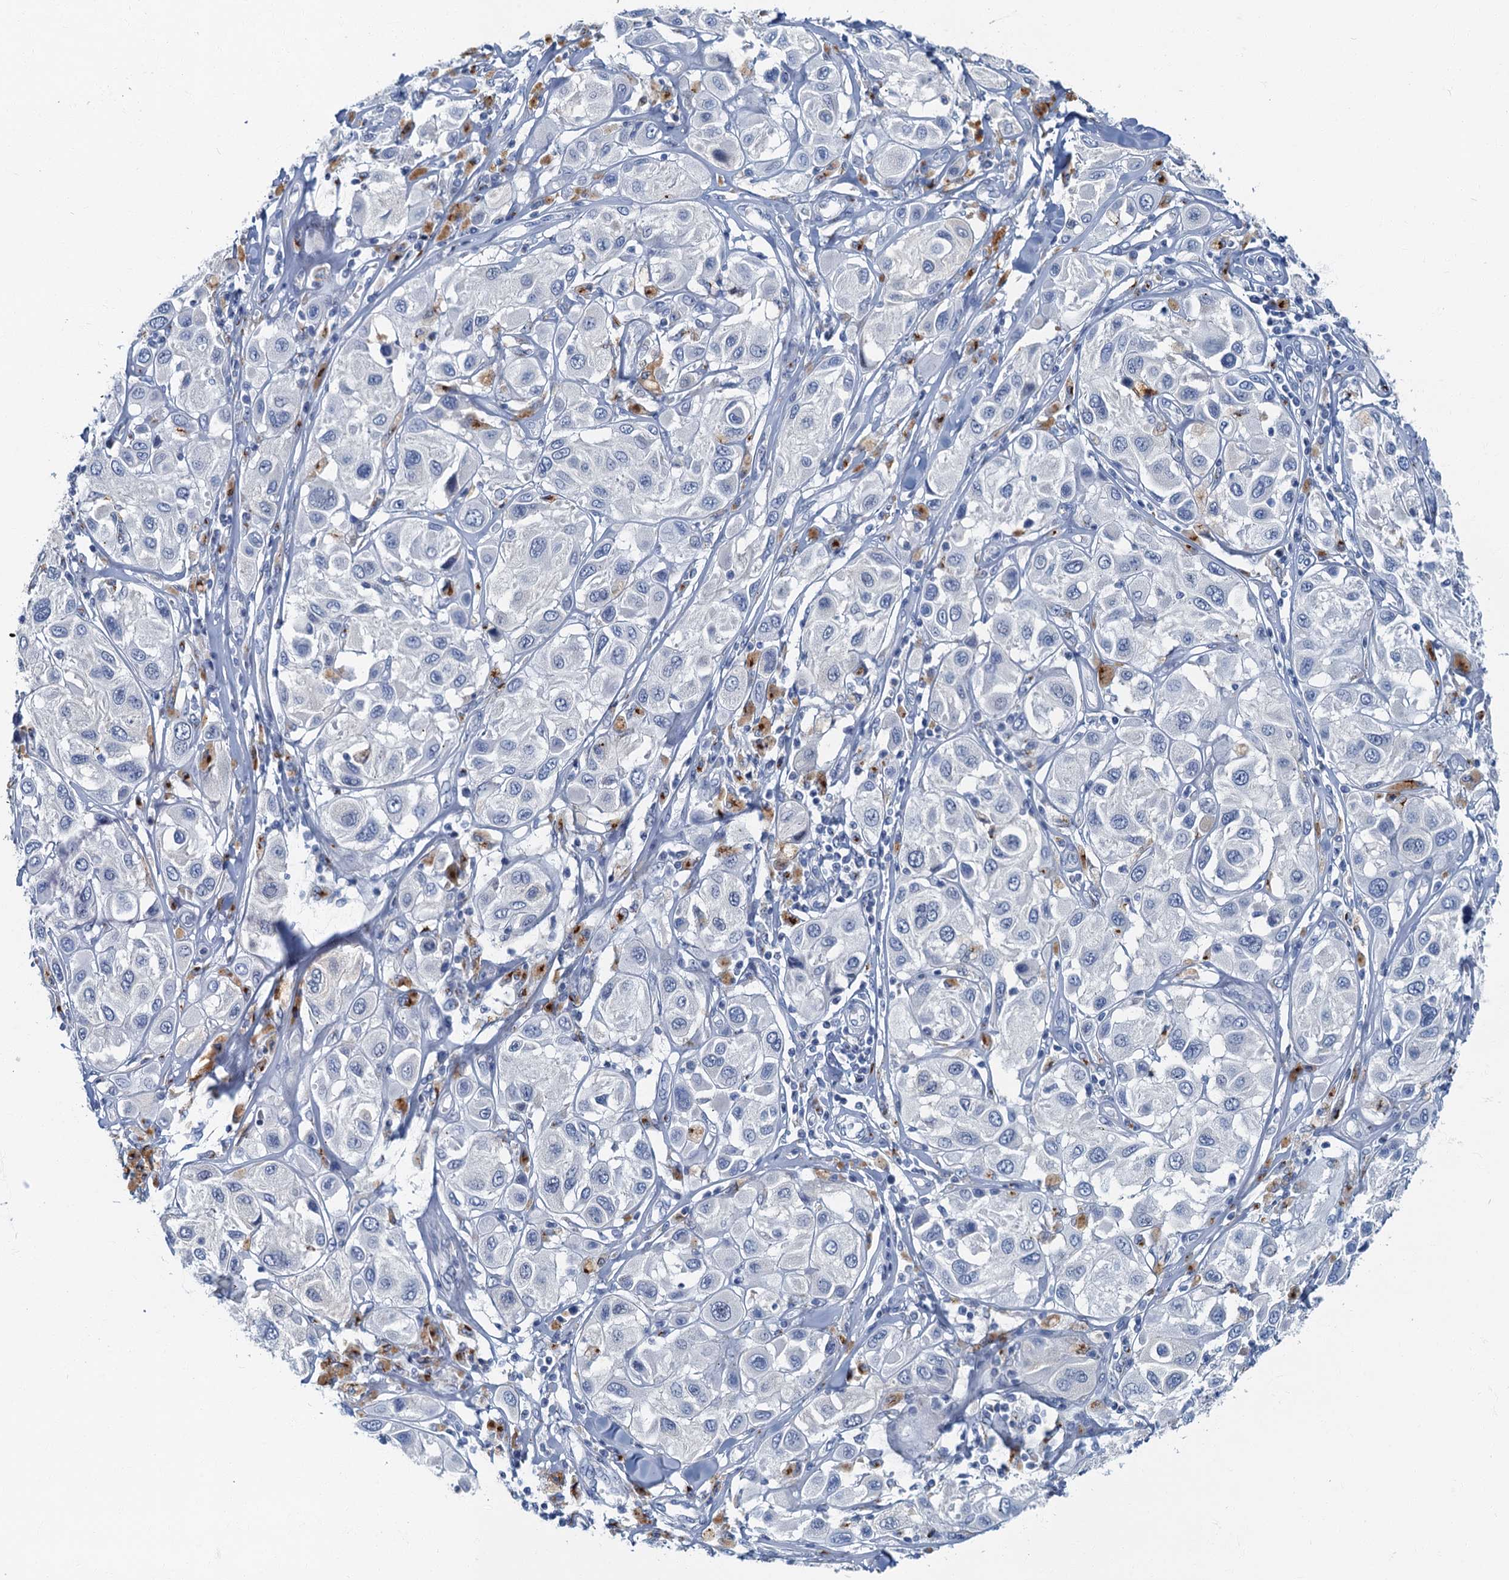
{"staining": {"intensity": "negative", "quantity": "none", "location": "none"}, "tissue": "melanoma", "cell_type": "Tumor cells", "image_type": "cancer", "snomed": [{"axis": "morphology", "description": "Malignant melanoma, Metastatic site"}, {"axis": "topography", "description": "Skin"}], "caption": "There is no significant positivity in tumor cells of melanoma.", "gene": "LYPD3", "patient": {"sex": "male", "age": 41}}